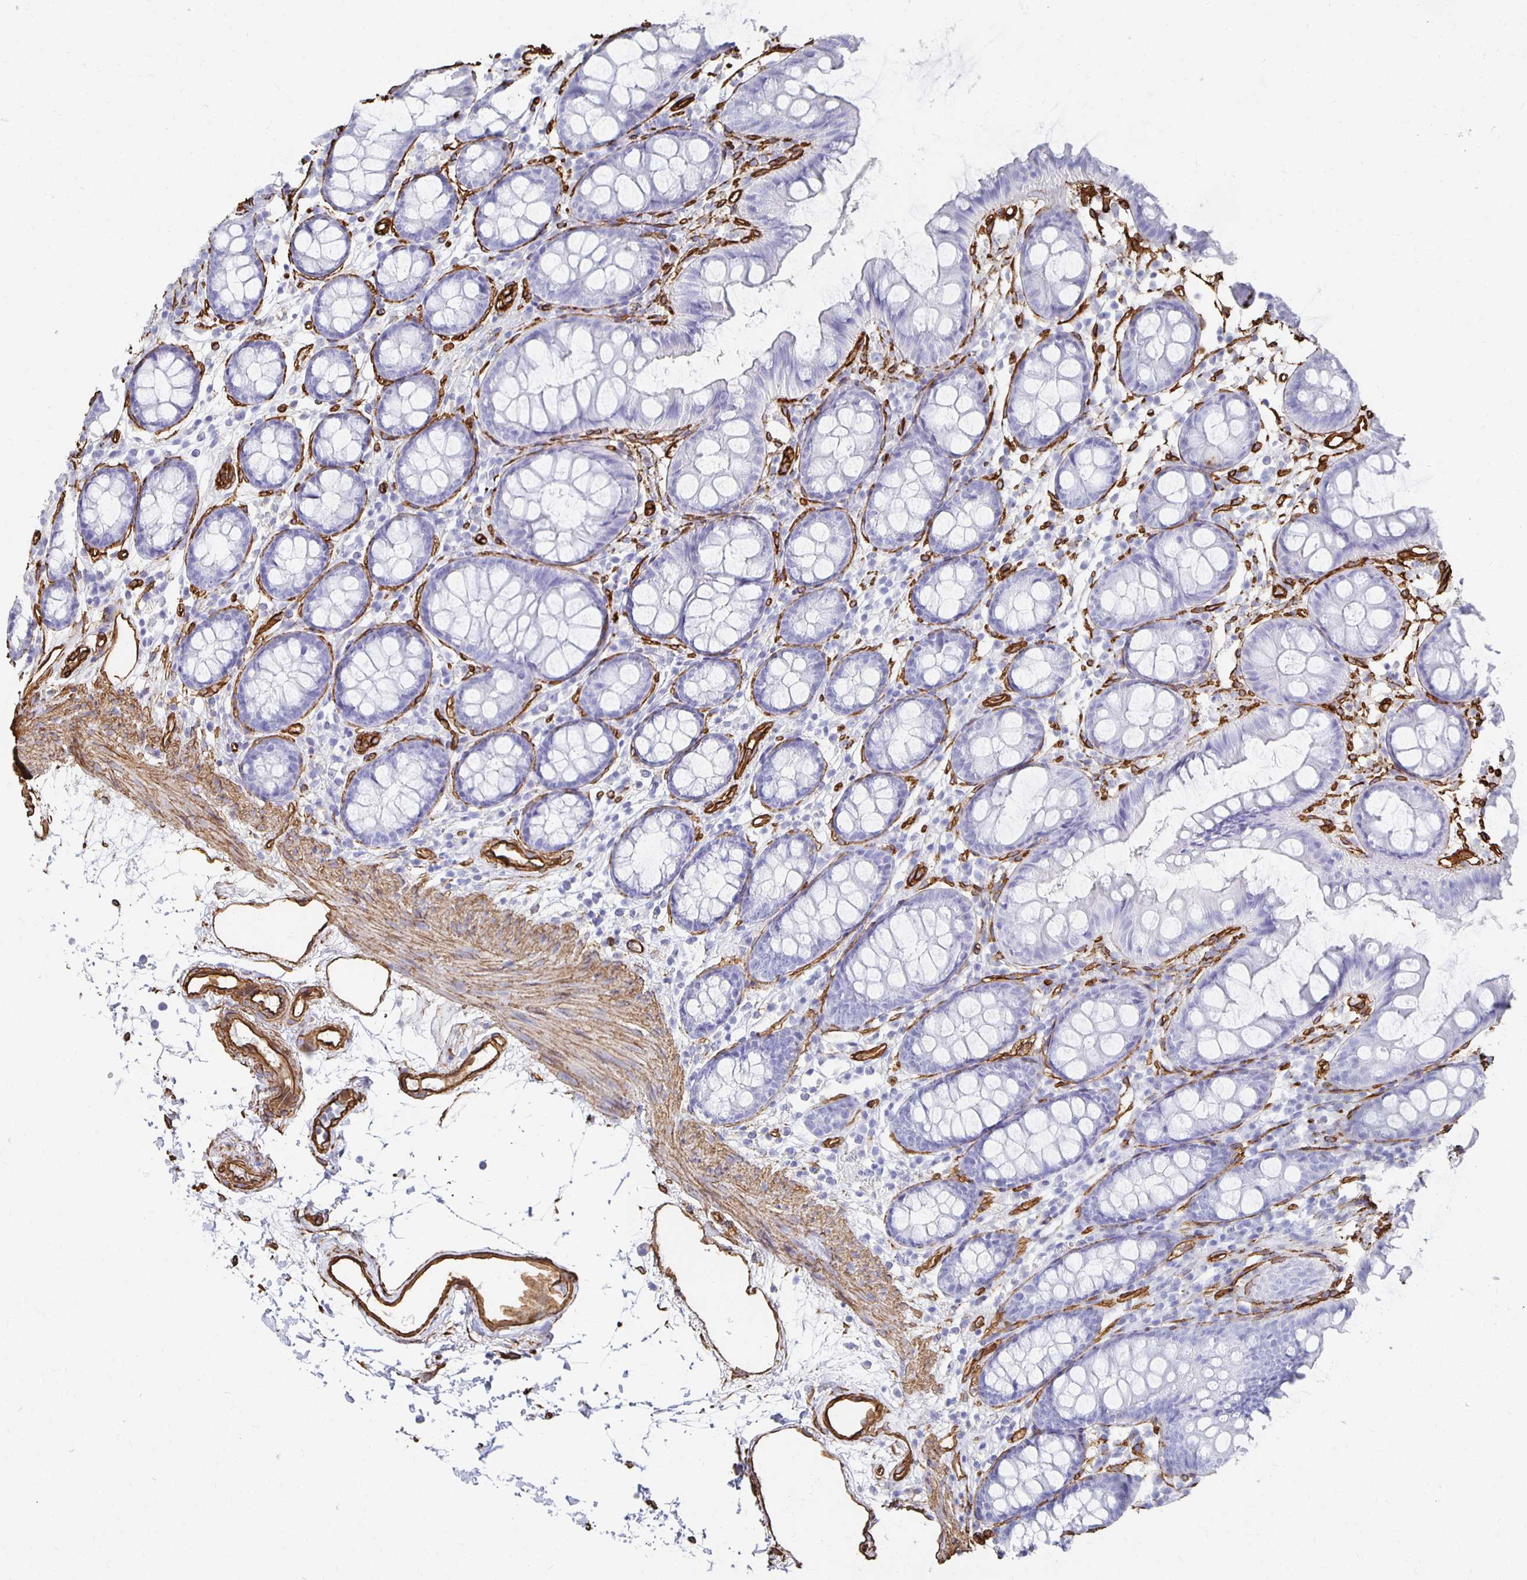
{"staining": {"intensity": "strong", "quantity": ">75%", "location": "cytoplasmic/membranous"}, "tissue": "colon", "cell_type": "Endothelial cells", "image_type": "normal", "snomed": [{"axis": "morphology", "description": "Normal tissue, NOS"}, {"axis": "topography", "description": "Colon"}], "caption": "Colon stained with DAB (3,3'-diaminobenzidine) immunohistochemistry shows high levels of strong cytoplasmic/membranous positivity in approximately >75% of endothelial cells. Using DAB (3,3'-diaminobenzidine) (brown) and hematoxylin (blue) stains, captured at high magnification using brightfield microscopy.", "gene": "VIPR2", "patient": {"sex": "female", "age": 84}}